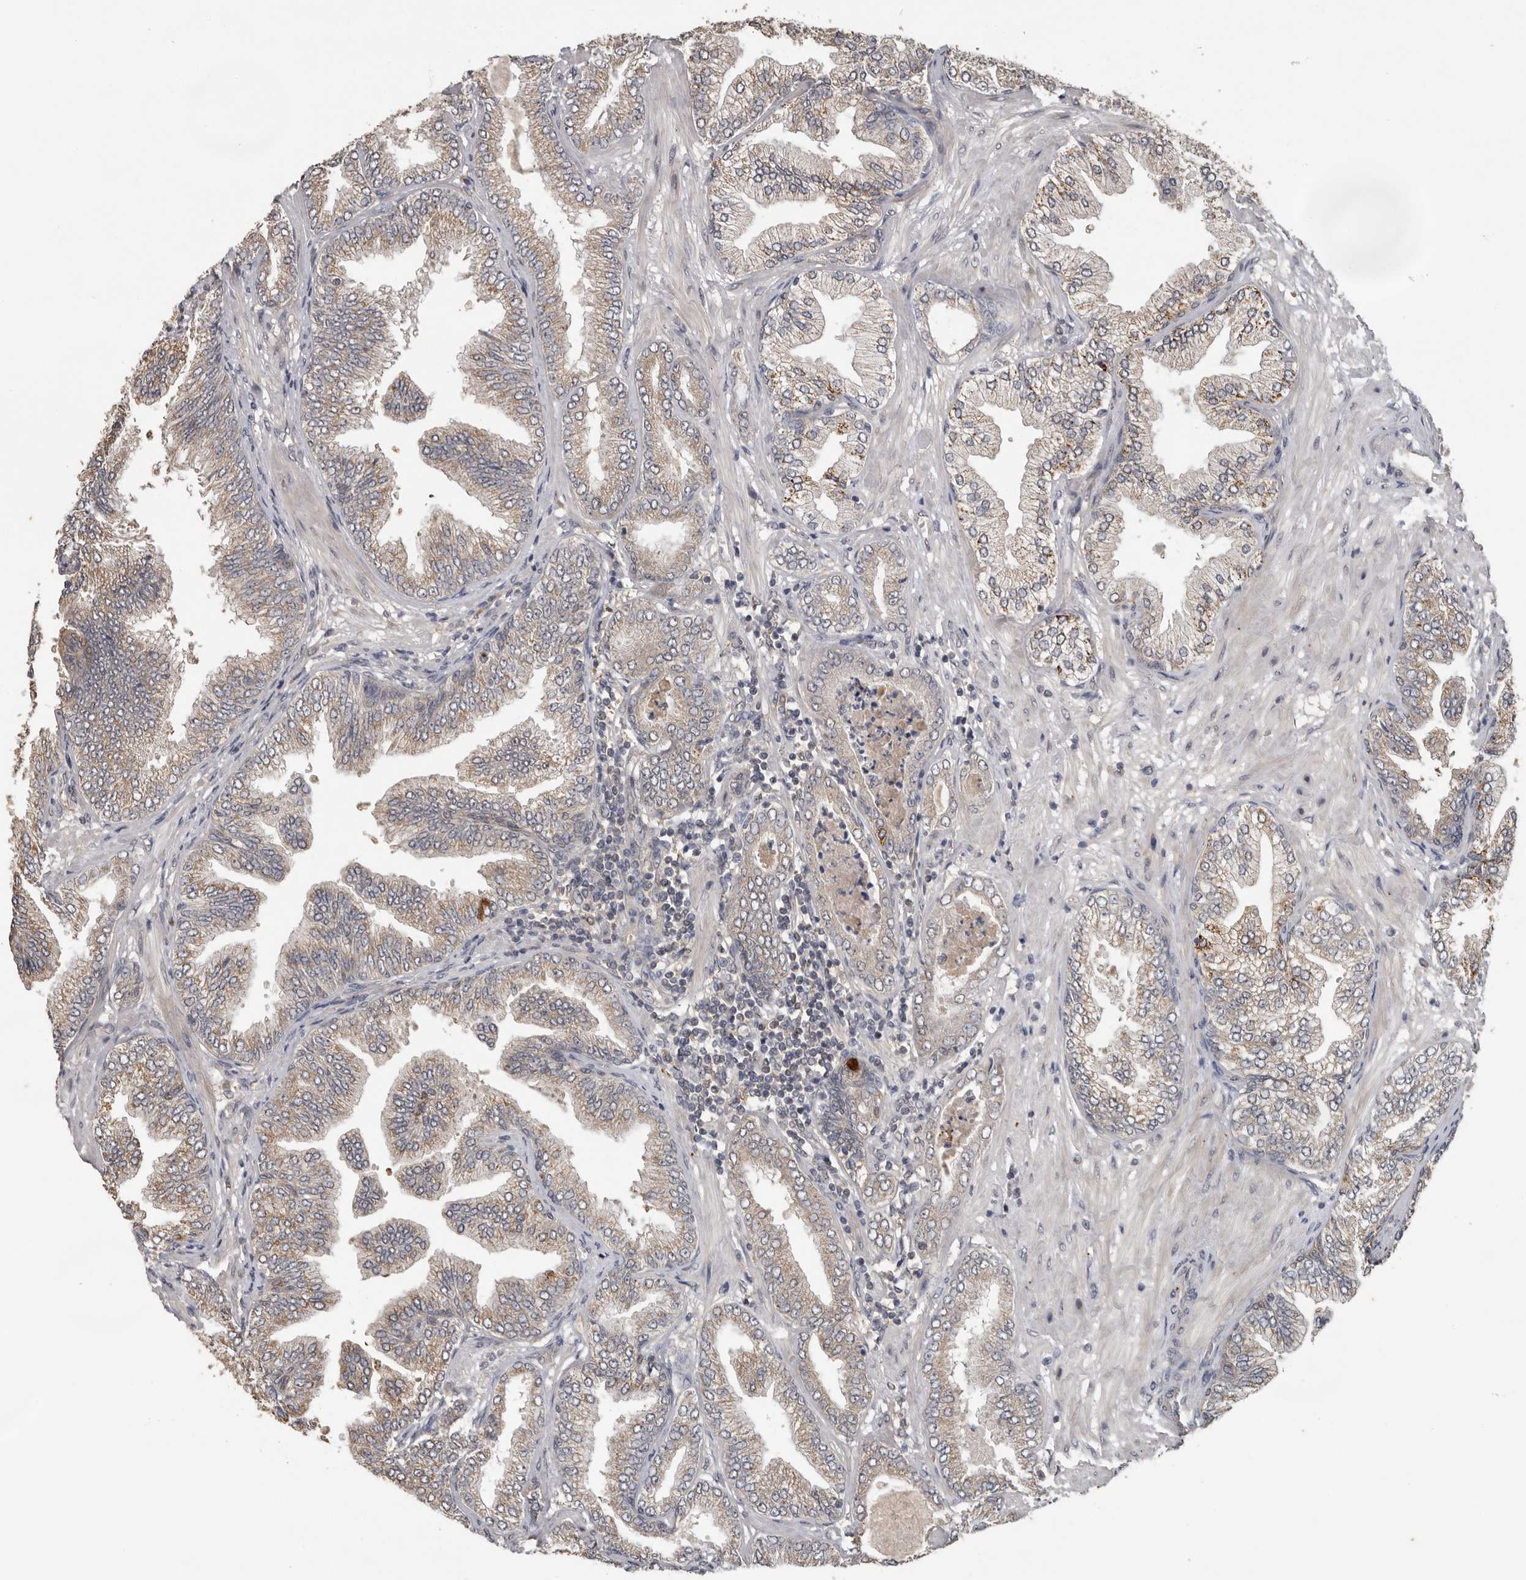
{"staining": {"intensity": "moderate", "quantity": "<25%", "location": "cytoplasmic/membranous"}, "tissue": "prostate cancer", "cell_type": "Tumor cells", "image_type": "cancer", "snomed": [{"axis": "morphology", "description": "Adenocarcinoma, Low grade"}, {"axis": "topography", "description": "Prostate"}], "caption": "Prostate adenocarcinoma (low-grade) stained for a protein (brown) displays moderate cytoplasmic/membranous positive staining in about <25% of tumor cells.", "gene": "MTF1", "patient": {"sex": "male", "age": 63}}